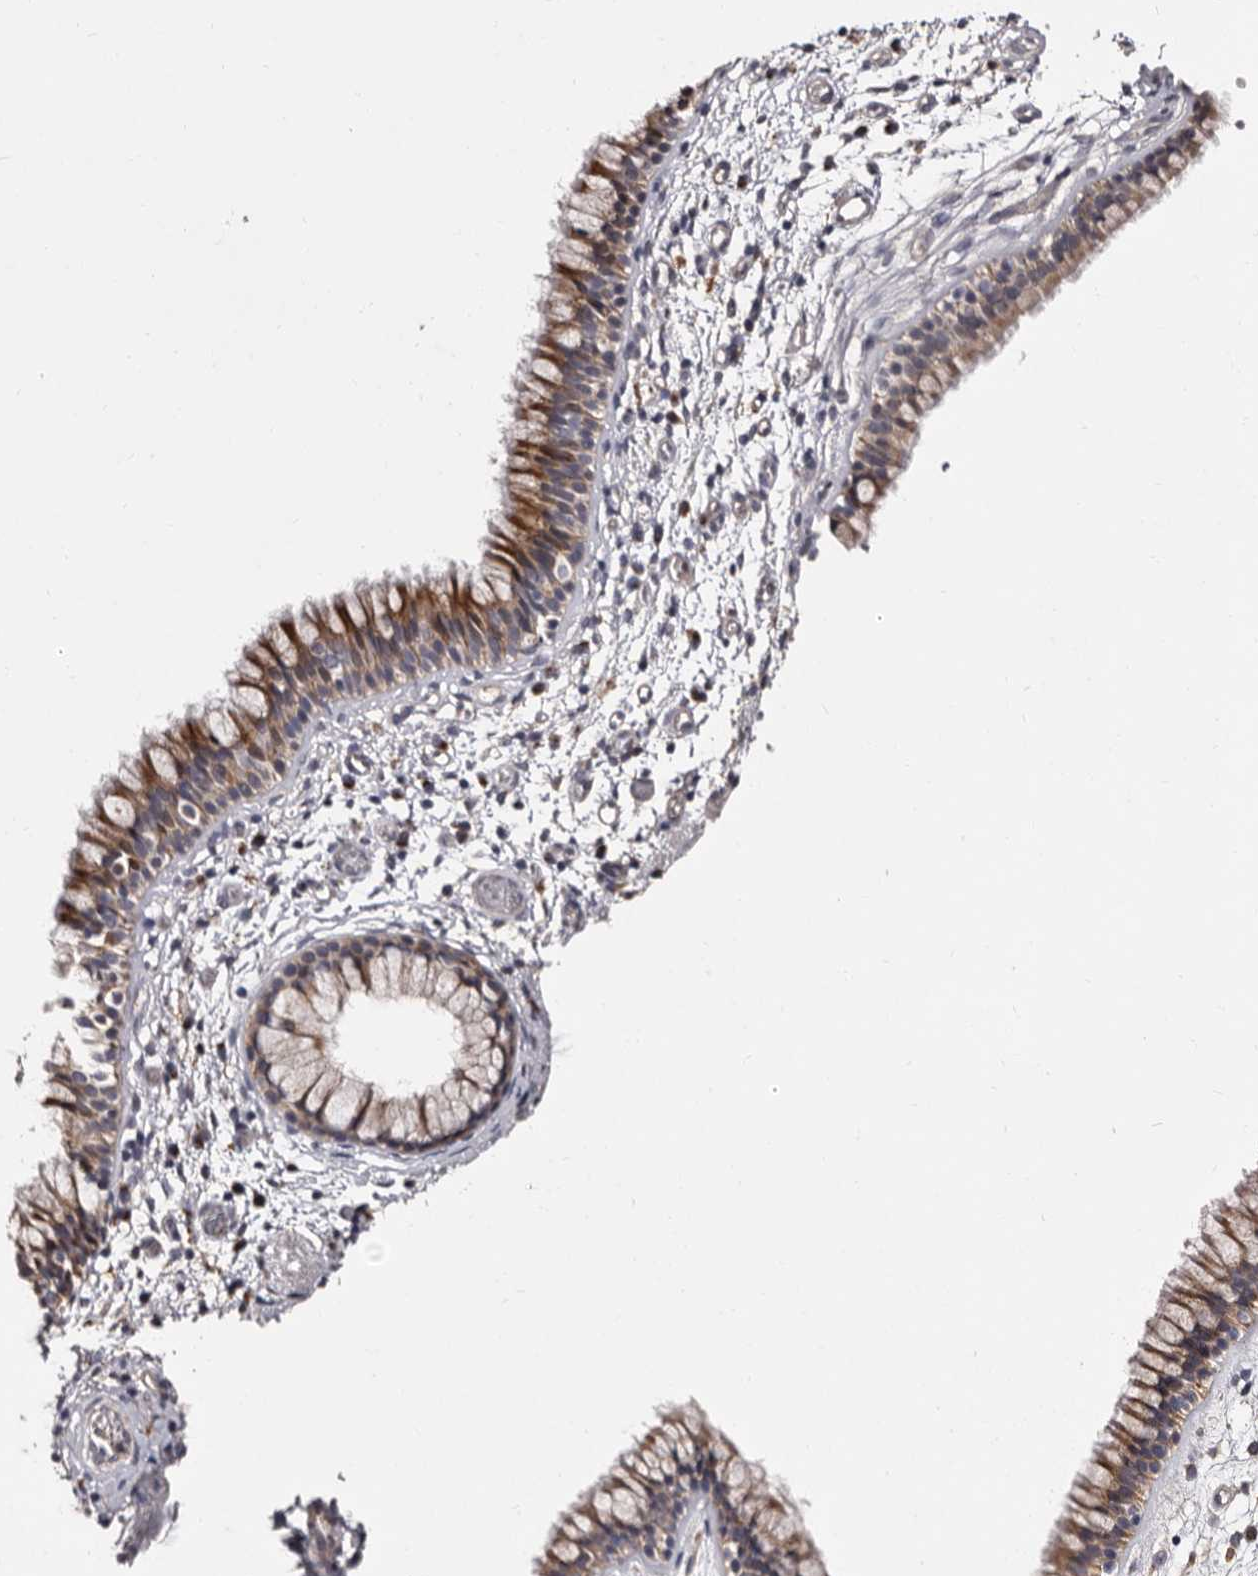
{"staining": {"intensity": "moderate", "quantity": ">75%", "location": "cytoplasmic/membranous"}, "tissue": "nasopharynx", "cell_type": "Respiratory epithelial cells", "image_type": "normal", "snomed": [{"axis": "morphology", "description": "Normal tissue, NOS"}, {"axis": "morphology", "description": "Inflammation, NOS"}, {"axis": "topography", "description": "Nasopharynx"}], "caption": "DAB immunohistochemical staining of normal human nasopharynx exhibits moderate cytoplasmic/membranous protein positivity in approximately >75% of respiratory epithelial cells. Using DAB (3,3'-diaminobenzidine) (brown) and hematoxylin (blue) stains, captured at high magnification using brightfield microscopy.", "gene": "DNPH1", "patient": {"sex": "male", "age": 48}}